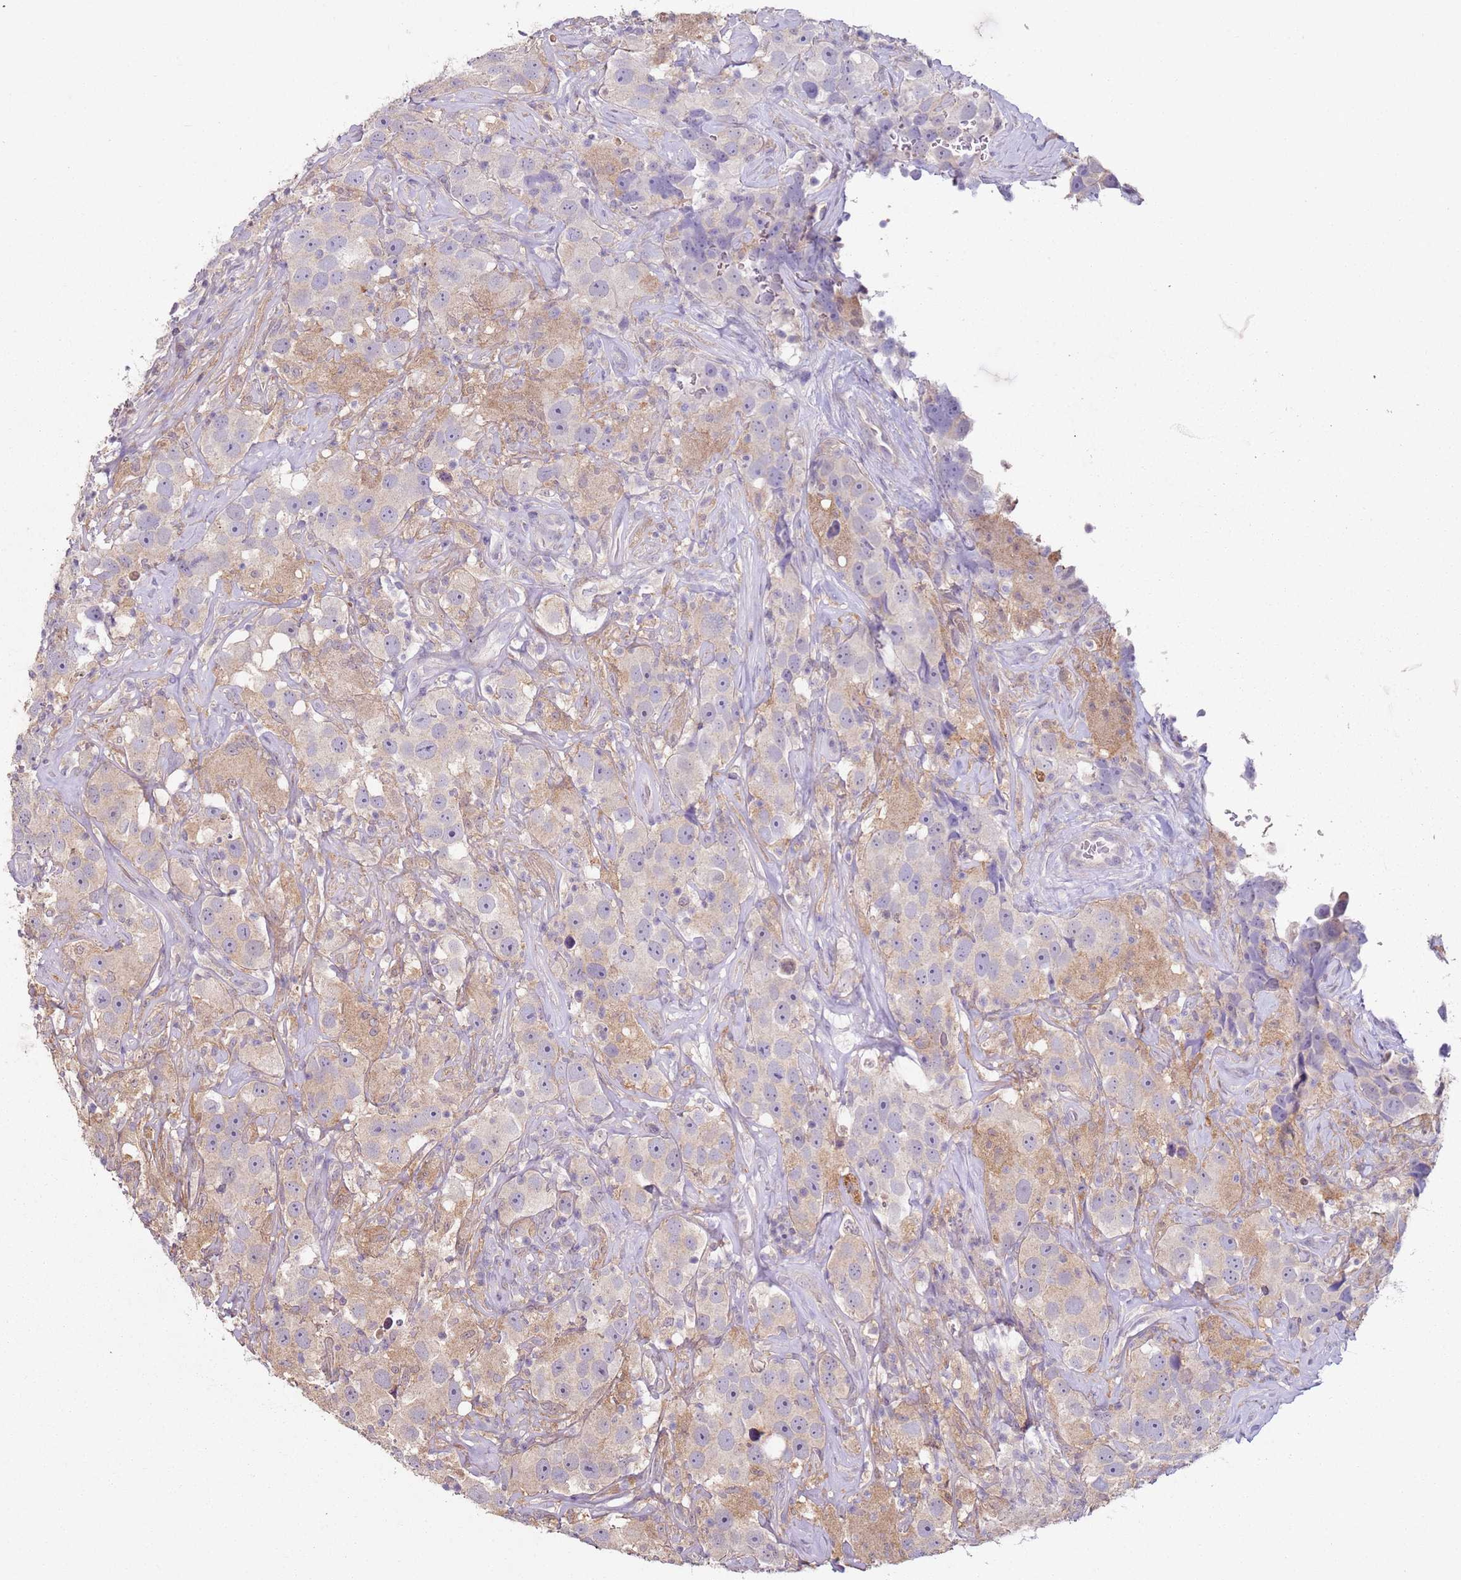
{"staining": {"intensity": "weak", "quantity": "<25%", "location": "cytoplasmic/membranous"}, "tissue": "testis cancer", "cell_type": "Tumor cells", "image_type": "cancer", "snomed": [{"axis": "morphology", "description": "Seminoma, NOS"}, {"axis": "topography", "description": "Testis"}], "caption": "This micrograph is of testis seminoma stained with IHC to label a protein in brown with the nuclei are counter-stained blue. There is no positivity in tumor cells.", "gene": "MDH1", "patient": {"sex": "male", "age": 49}}